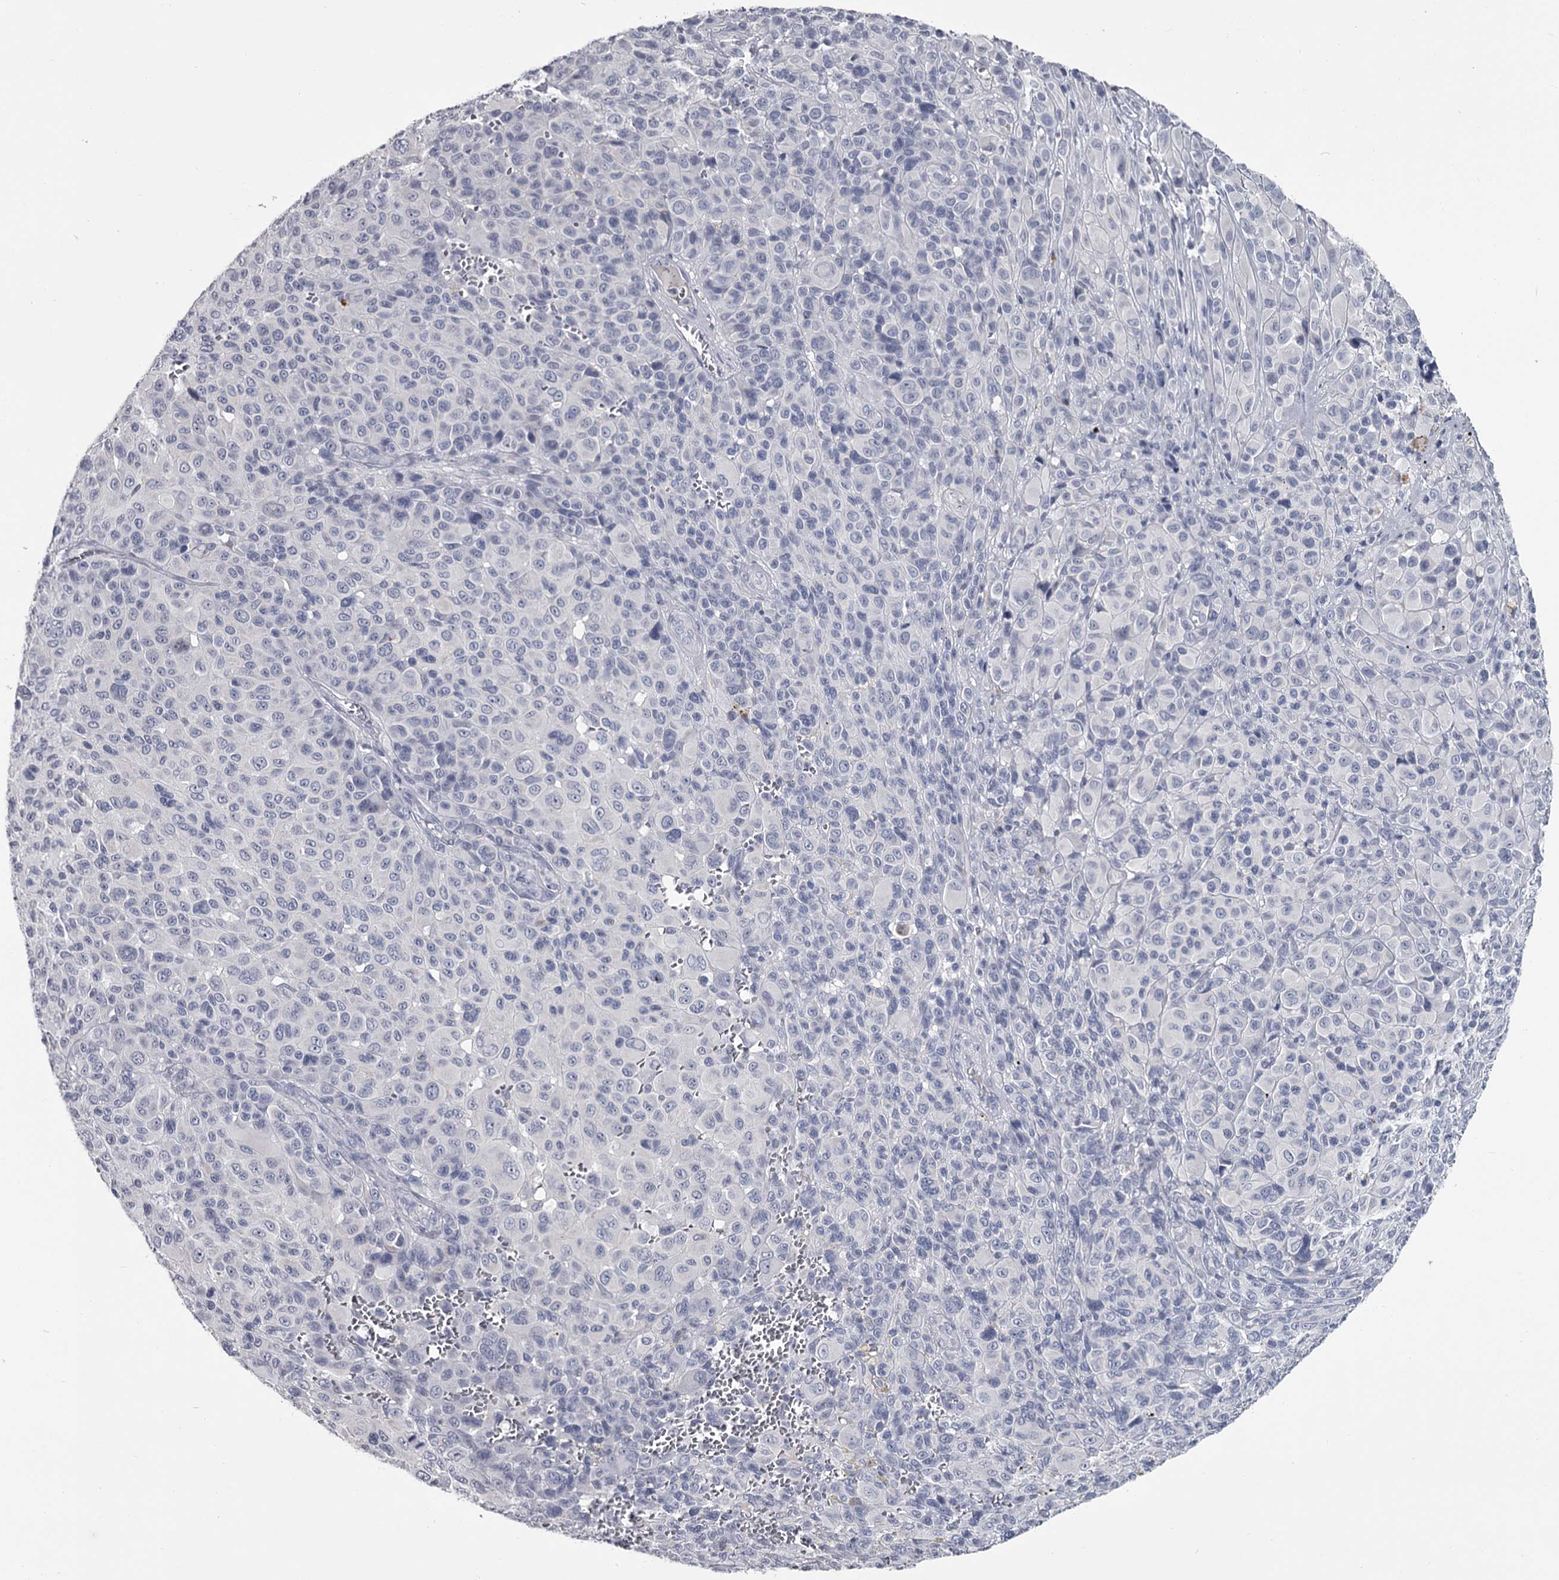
{"staining": {"intensity": "negative", "quantity": "none", "location": "none"}, "tissue": "melanoma", "cell_type": "Tumor cells", "image_type": "cancer", "snomed": [{"axis": "morphology", "description": "Malignant melanoma, NOS"}, {"axis": "topography", "description": "Skin of trunk"}], "caption": "Immunohistochemistry image of neoplastic tissue: melanoma stained with DAB (3,3'-diaminobenzidine) reveals no significant protein positivity in tumor cells. (DAB (3,3'-diaminobenzidine) immunohistochemistry (IHC), high magnification).", "gene": "DAO", "patient": {"sex": "male", "age": 71}}